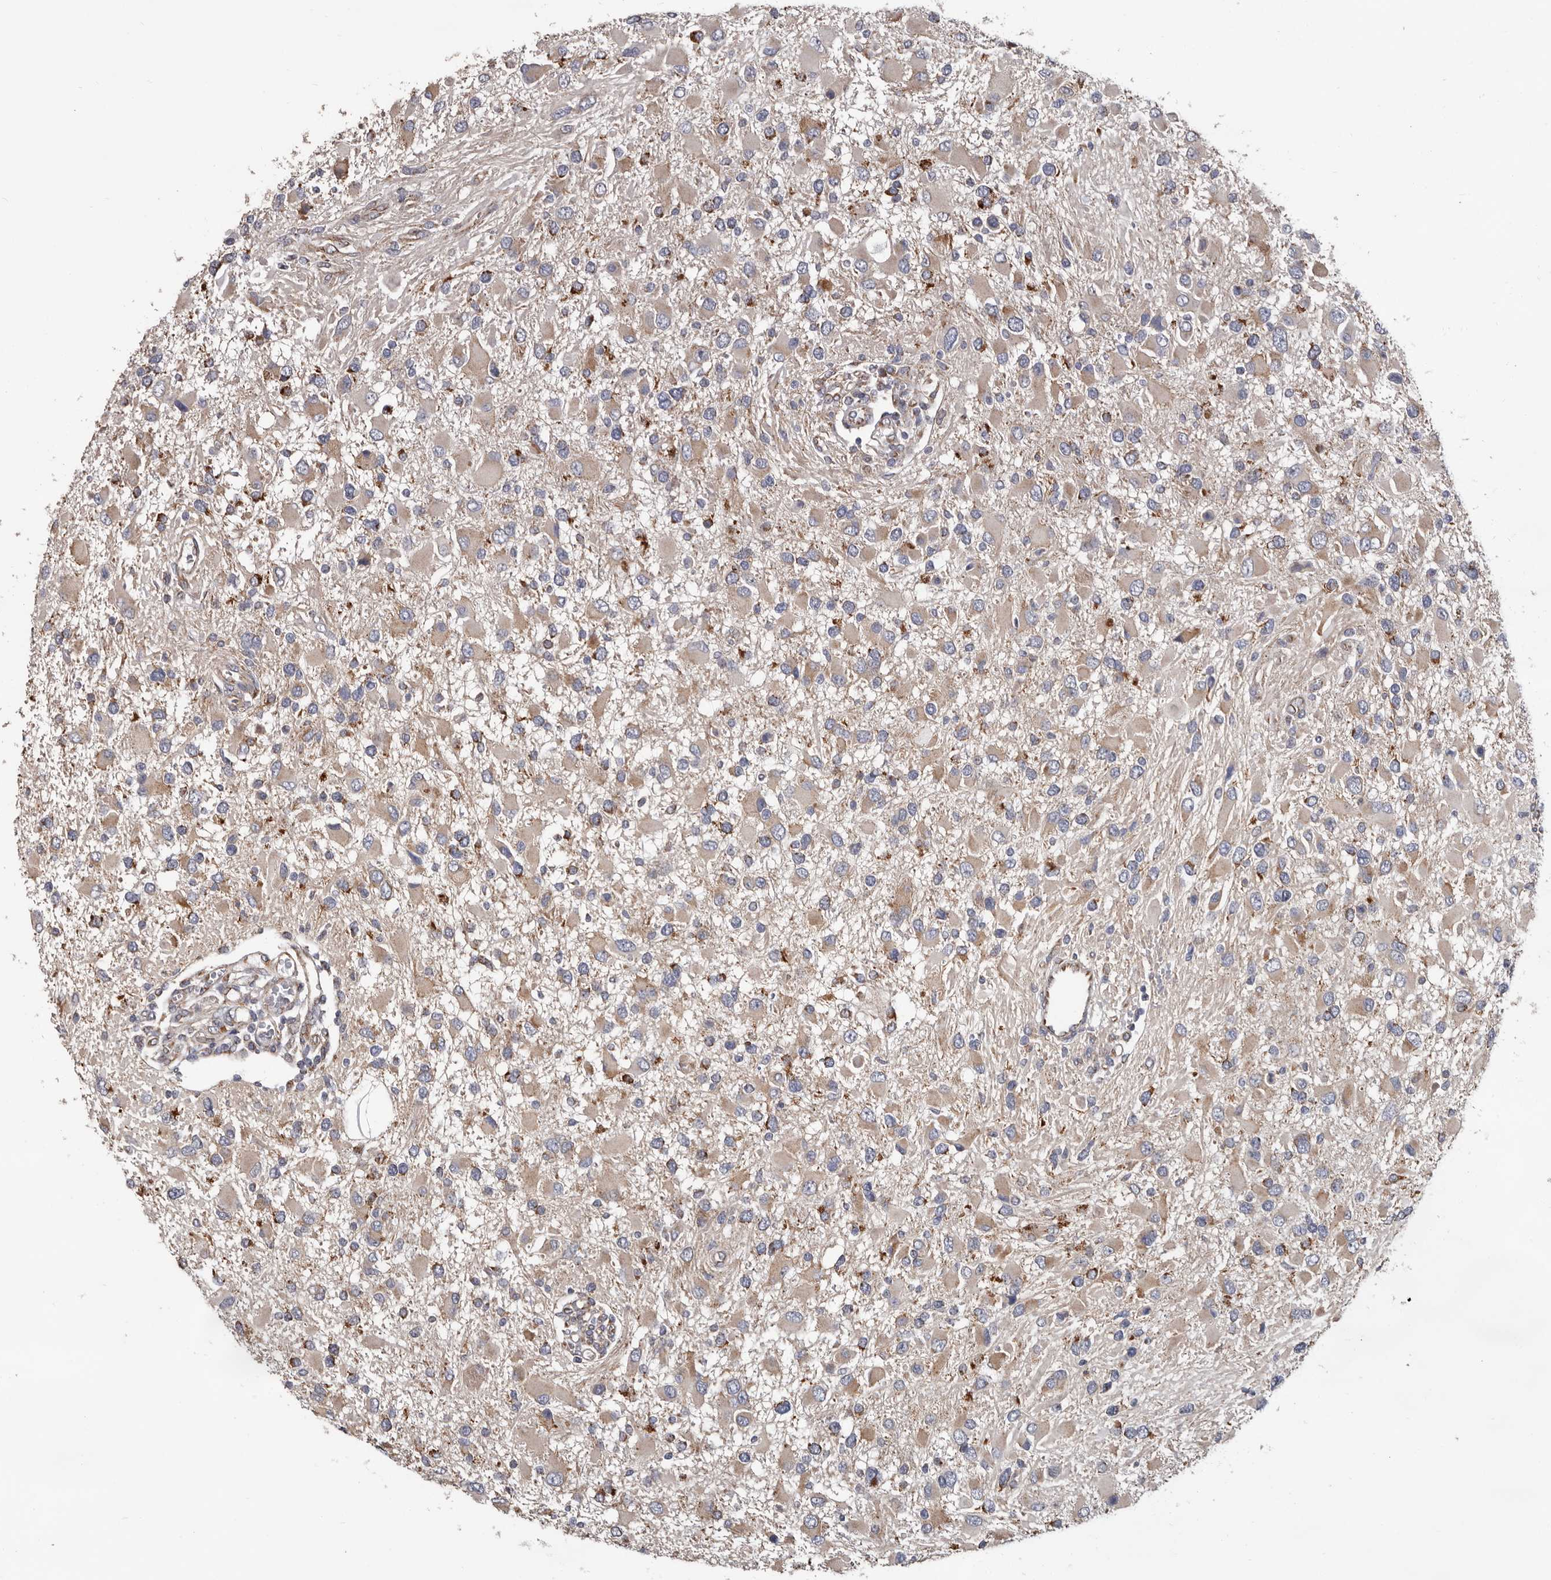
{"staining": {"intensity": "weak", "quantity": ">75%", "location": "cytoplasmic/membranous"}, "tissue": "glioma", "cell_type": "Tumor cells", "image_type": "cancer", "snomed": [{"axis": "morphology", "description": "Glioma, malignant, High grade"}, {"axis": "topography", "description": "Brain"}], "caption": "Immunohistochemical staining of high-grade glioma (malignant) reveals low levels of weak cytoplasmic/membranous staining in about >75% of tumor cells. The staining is performed using DAB brown chromogen to label protein expression. The nuclei are counter-stained blue using hematoxylin.", "gene": "MRPL18", "patient": {"sex": "male", "age": 53}}